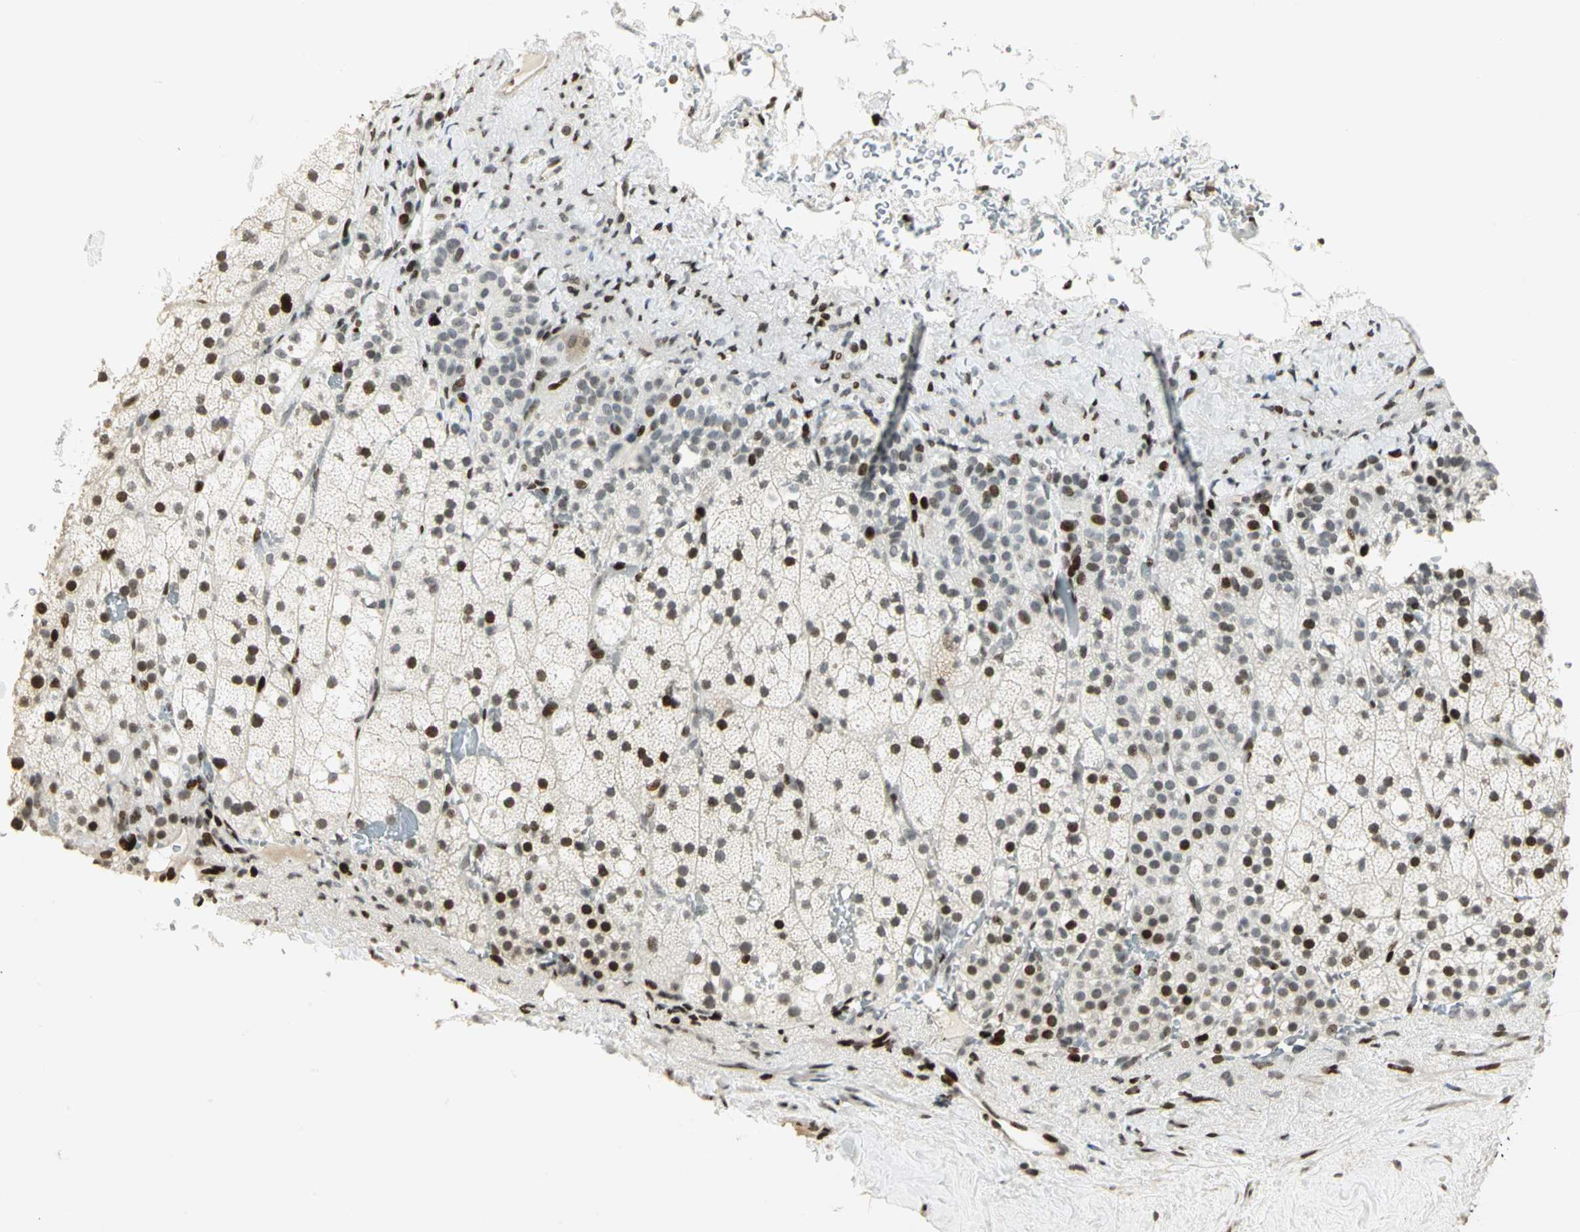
{"staining": {"intensity": "strong", "quantity": "25%-75%", "location": "nuclear"}, "tissue": "adrenal gland", "cell_type": "Glandular cells", "image_type": "normal", "snomed": [{"axis": "morphology", "description": "Normal tissue, NOS"}, {"axis": "topography", "description": "Adrenal gland"}], "caption": "Immunohistochemical staining of benign human adrenal gland exhibits strong nuclear protein positivity in approximately 25%-75% of glandular cells.", "gene": "KDM1A", "patient": {"sex": "male", "age": 35}}